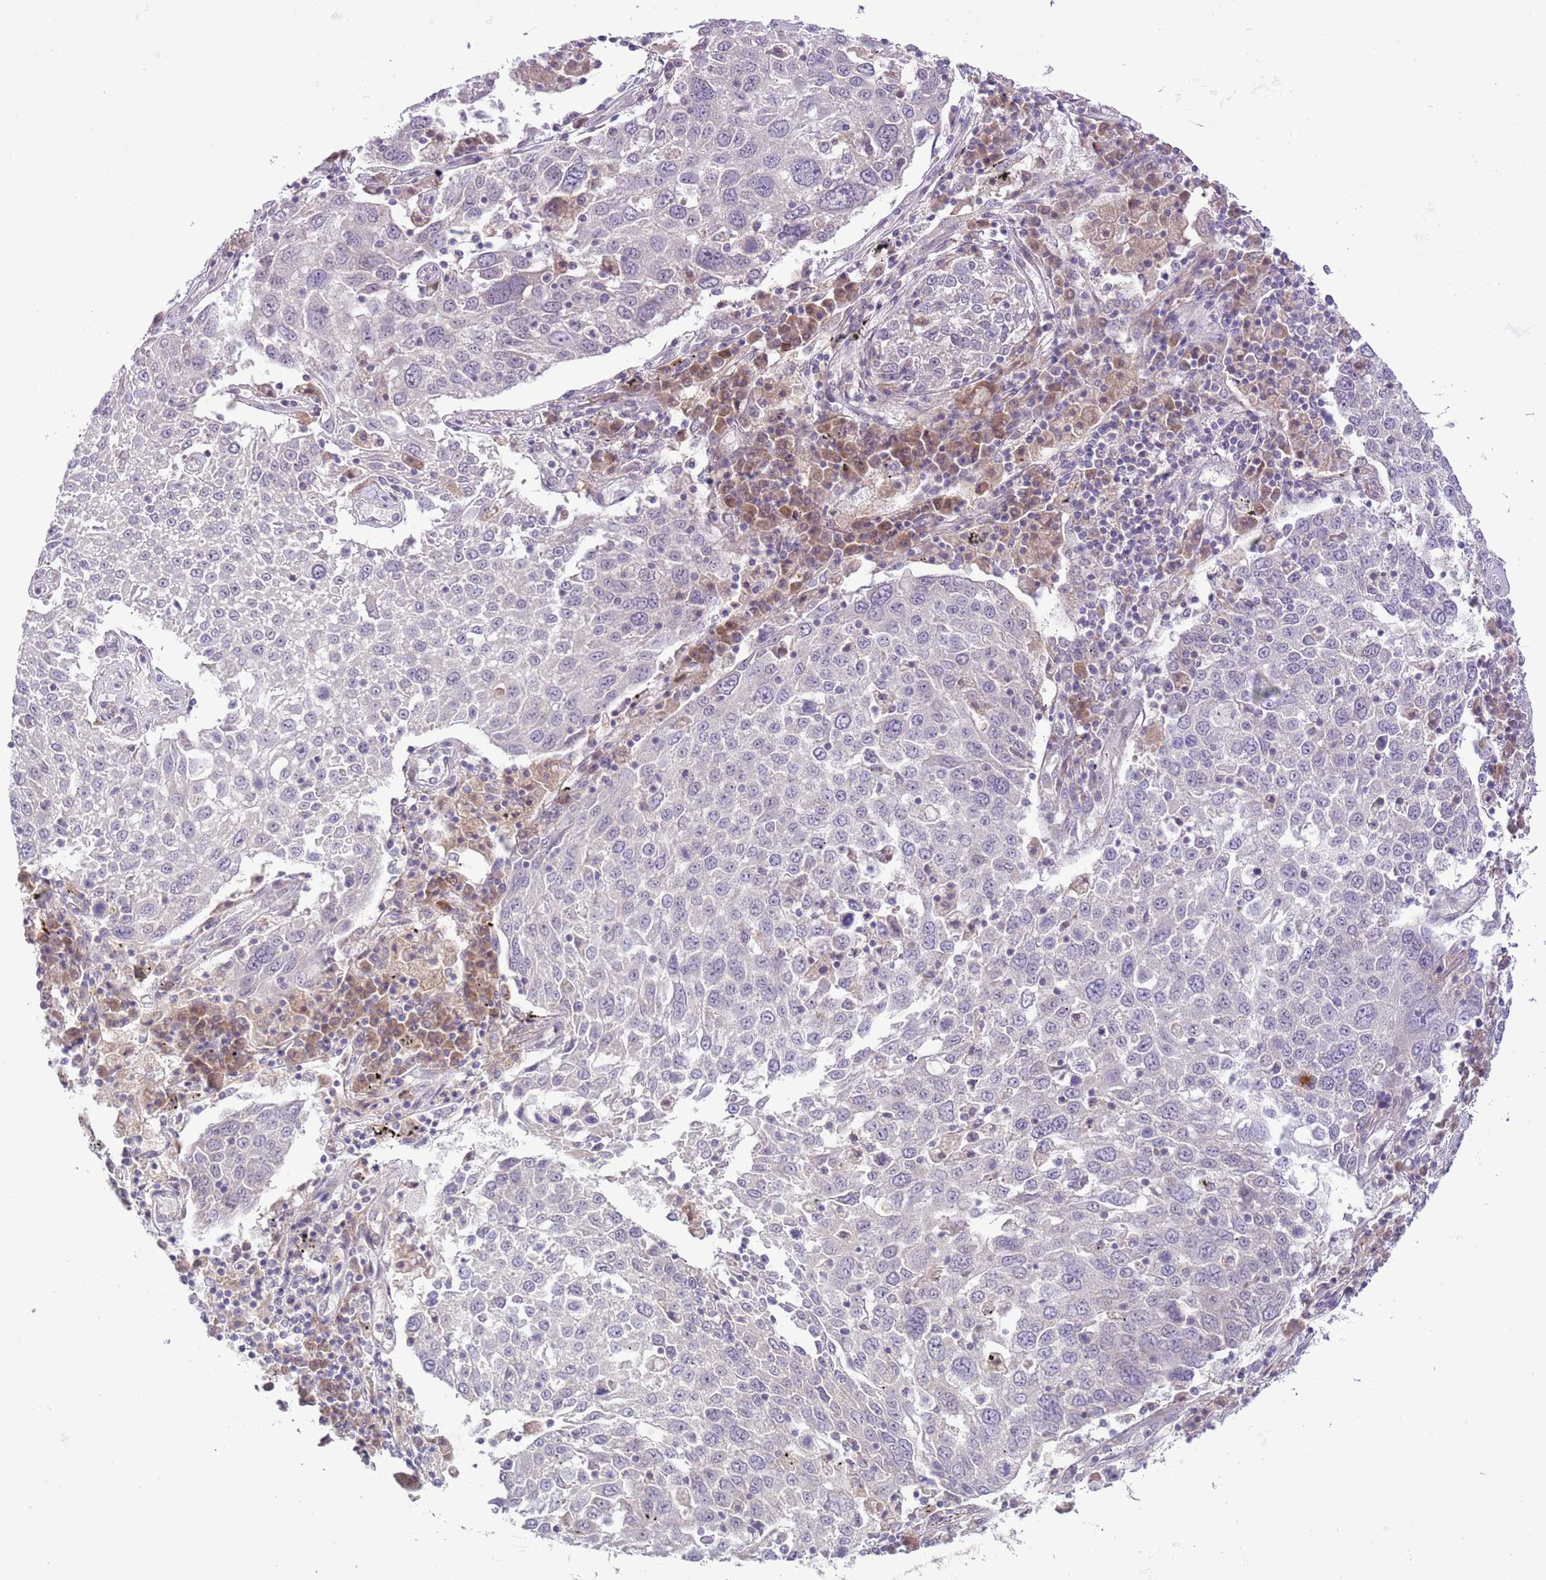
{"staining": {"intensity": "negative", "quantity": "none", "location": "none"}, "tissue": "lung cancer", "cell_type": "Tumor cells", "image_type": "cancer", "snomed": [{"axis": "morphology", "description": "Squamous cell carcinoma, NOS"}, {"axis": "topography", "description": "Lung"}], "caption": "Lung cancer (squamous cell carcinoma) was stained to show a protein in brown. There is no significant staining in tumor cells.", "gene": "GALK2", "patient": {"sex": "male", "age": 65}}